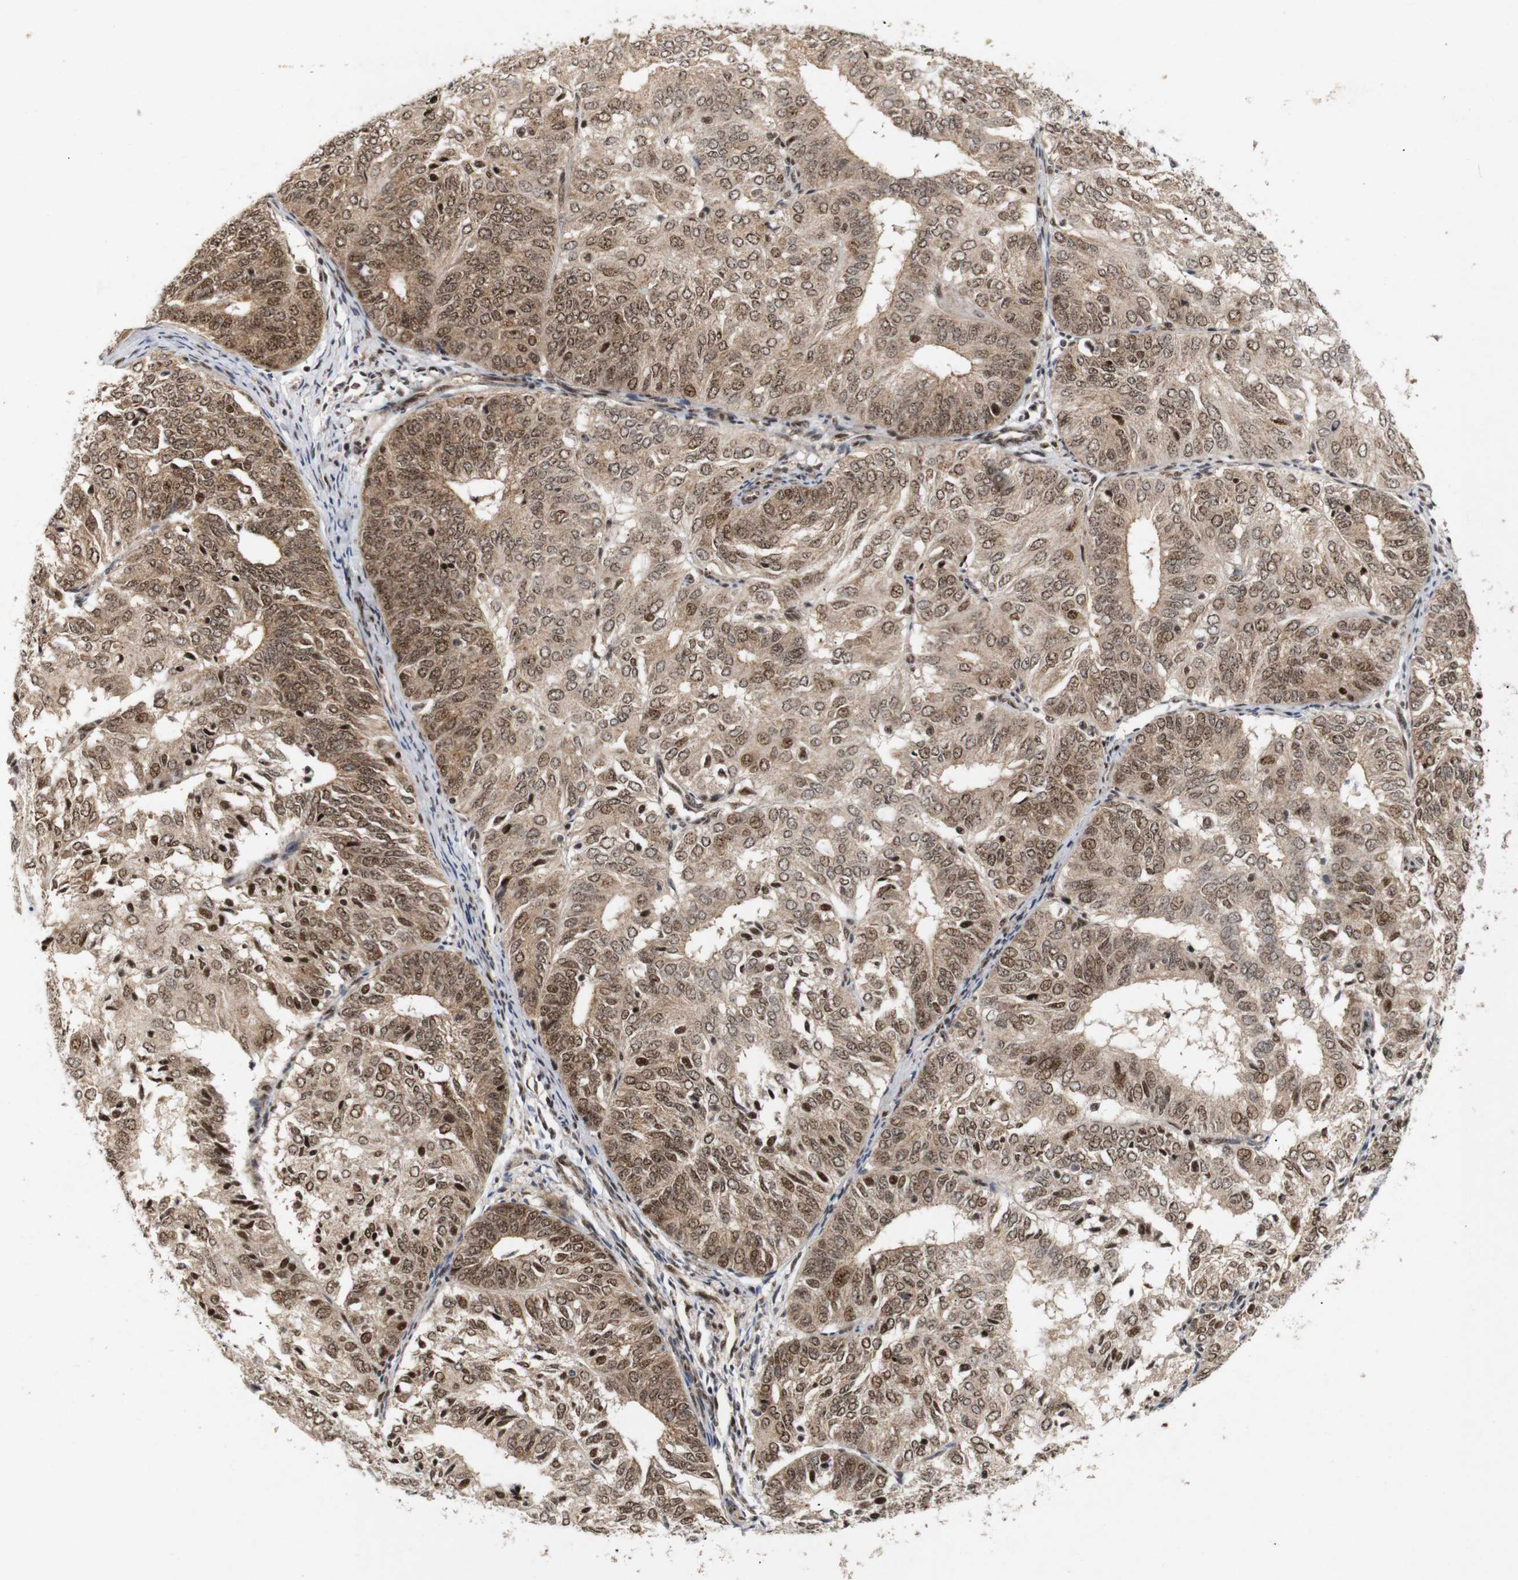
{"staining": {"intensity": "moderate", "quantity": ">75%", "location": "cytoplasmic/membranous,nuclear"}, "tissue": "endometrial cancer", "cell_type": "Tumor cells", "image_type": "cancer", "snomed": [{"axis": "morphology", "description": "Adenocarcinoma, NOS"}, {"axis": "topography", "description": "Uterus"}], "caption": "Adenocarcinoma (endometrial) stained with a protein marker shows moderate staining in tumor cells.", "gene": "PYM1", "patient": {"sex": "female", "age": 60}}